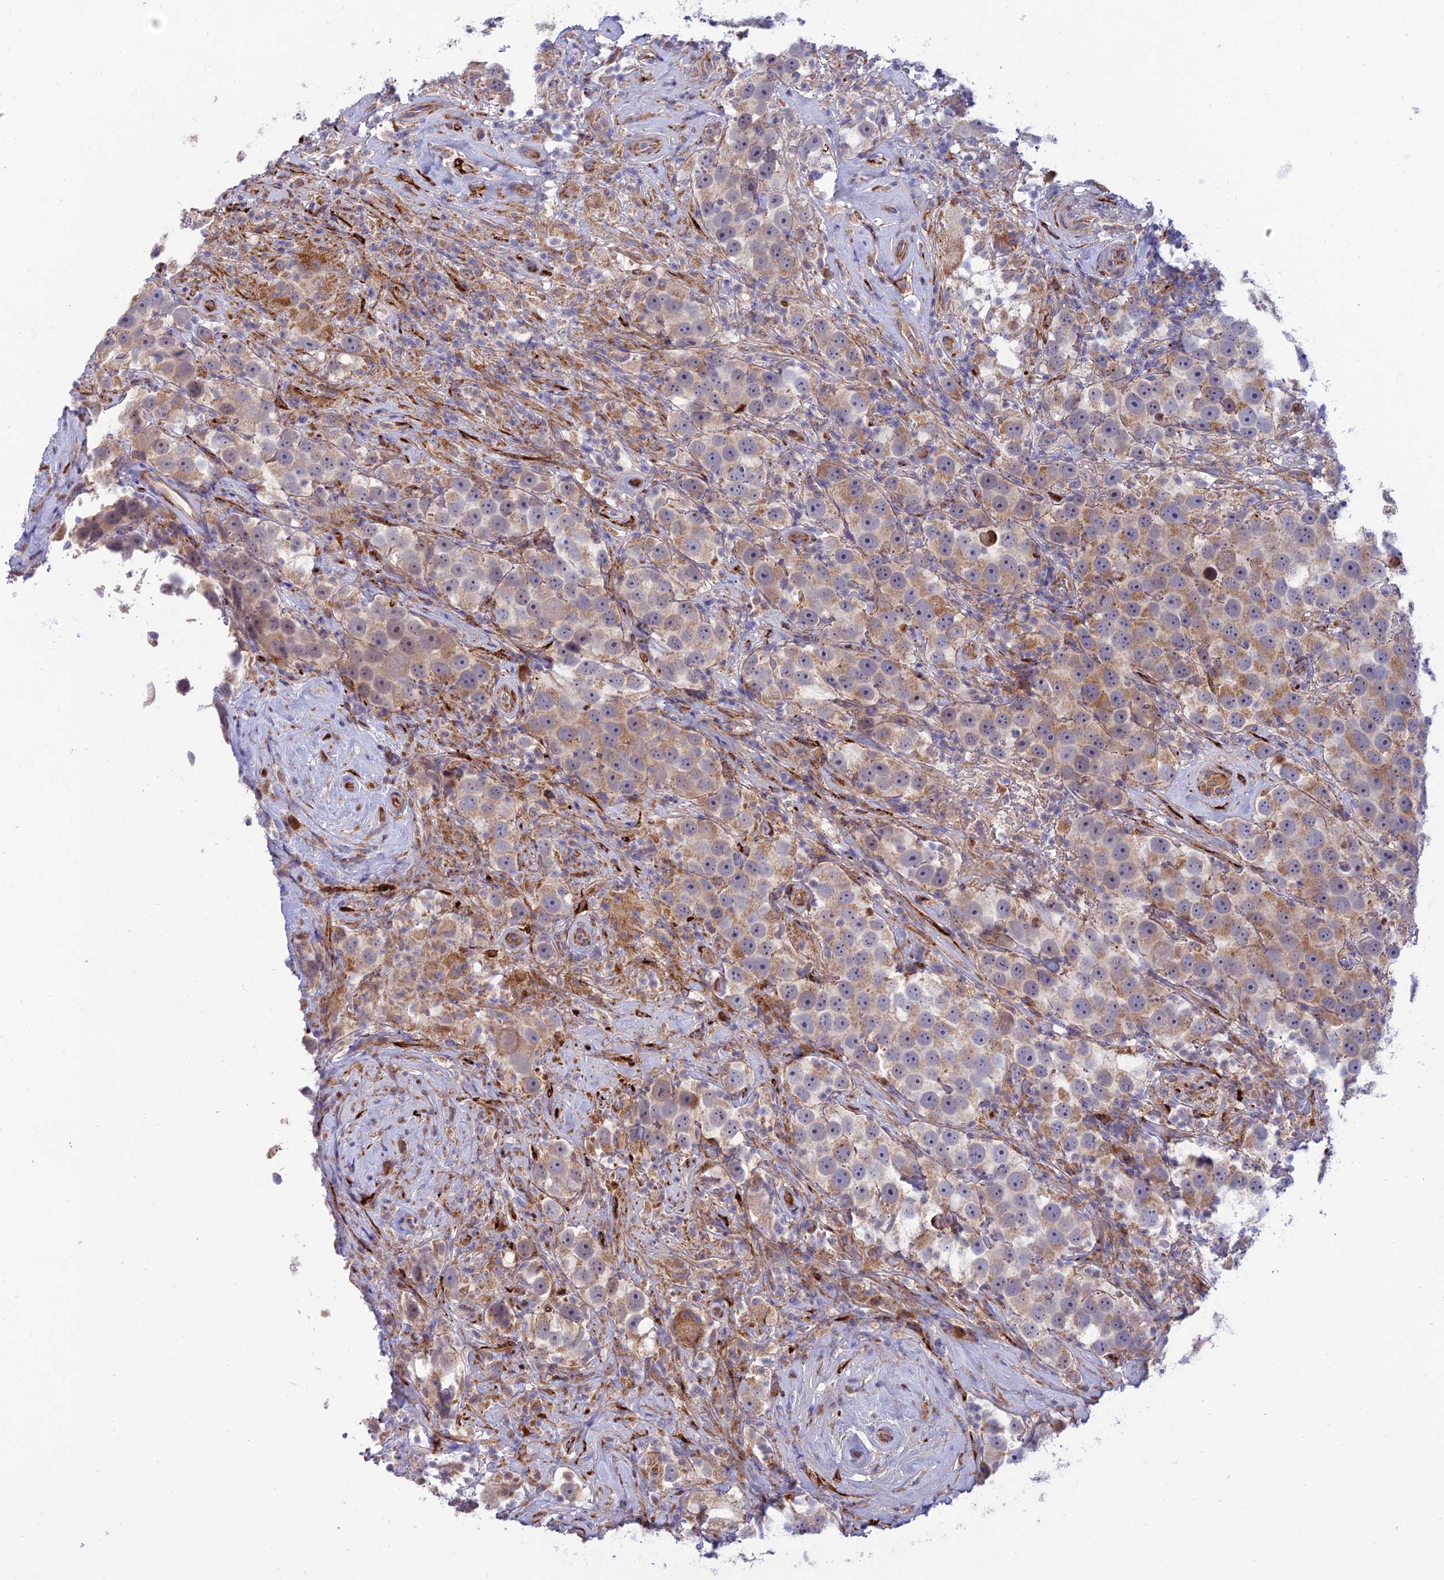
{"staining": {"intensity": "weak", "quantity": "25%-75%", "location": "cytoplasmic/membranous"}, "tissue": "testis cancer", "cell_type": "Tumor cells", "image_type": "cancer", "snomed": [{"axis": "morphology", "description": "Seminoma, NOS"}, {"axis": "topography", "description": "Testis"}], "caption": "Protein staining of testis seminoma tissue shows weak cytoplasmic/membranous positivity in about 25%-75% of tumor cells.", "gene": "RCN3", "patient": {"sex": "male", "age": 49}}